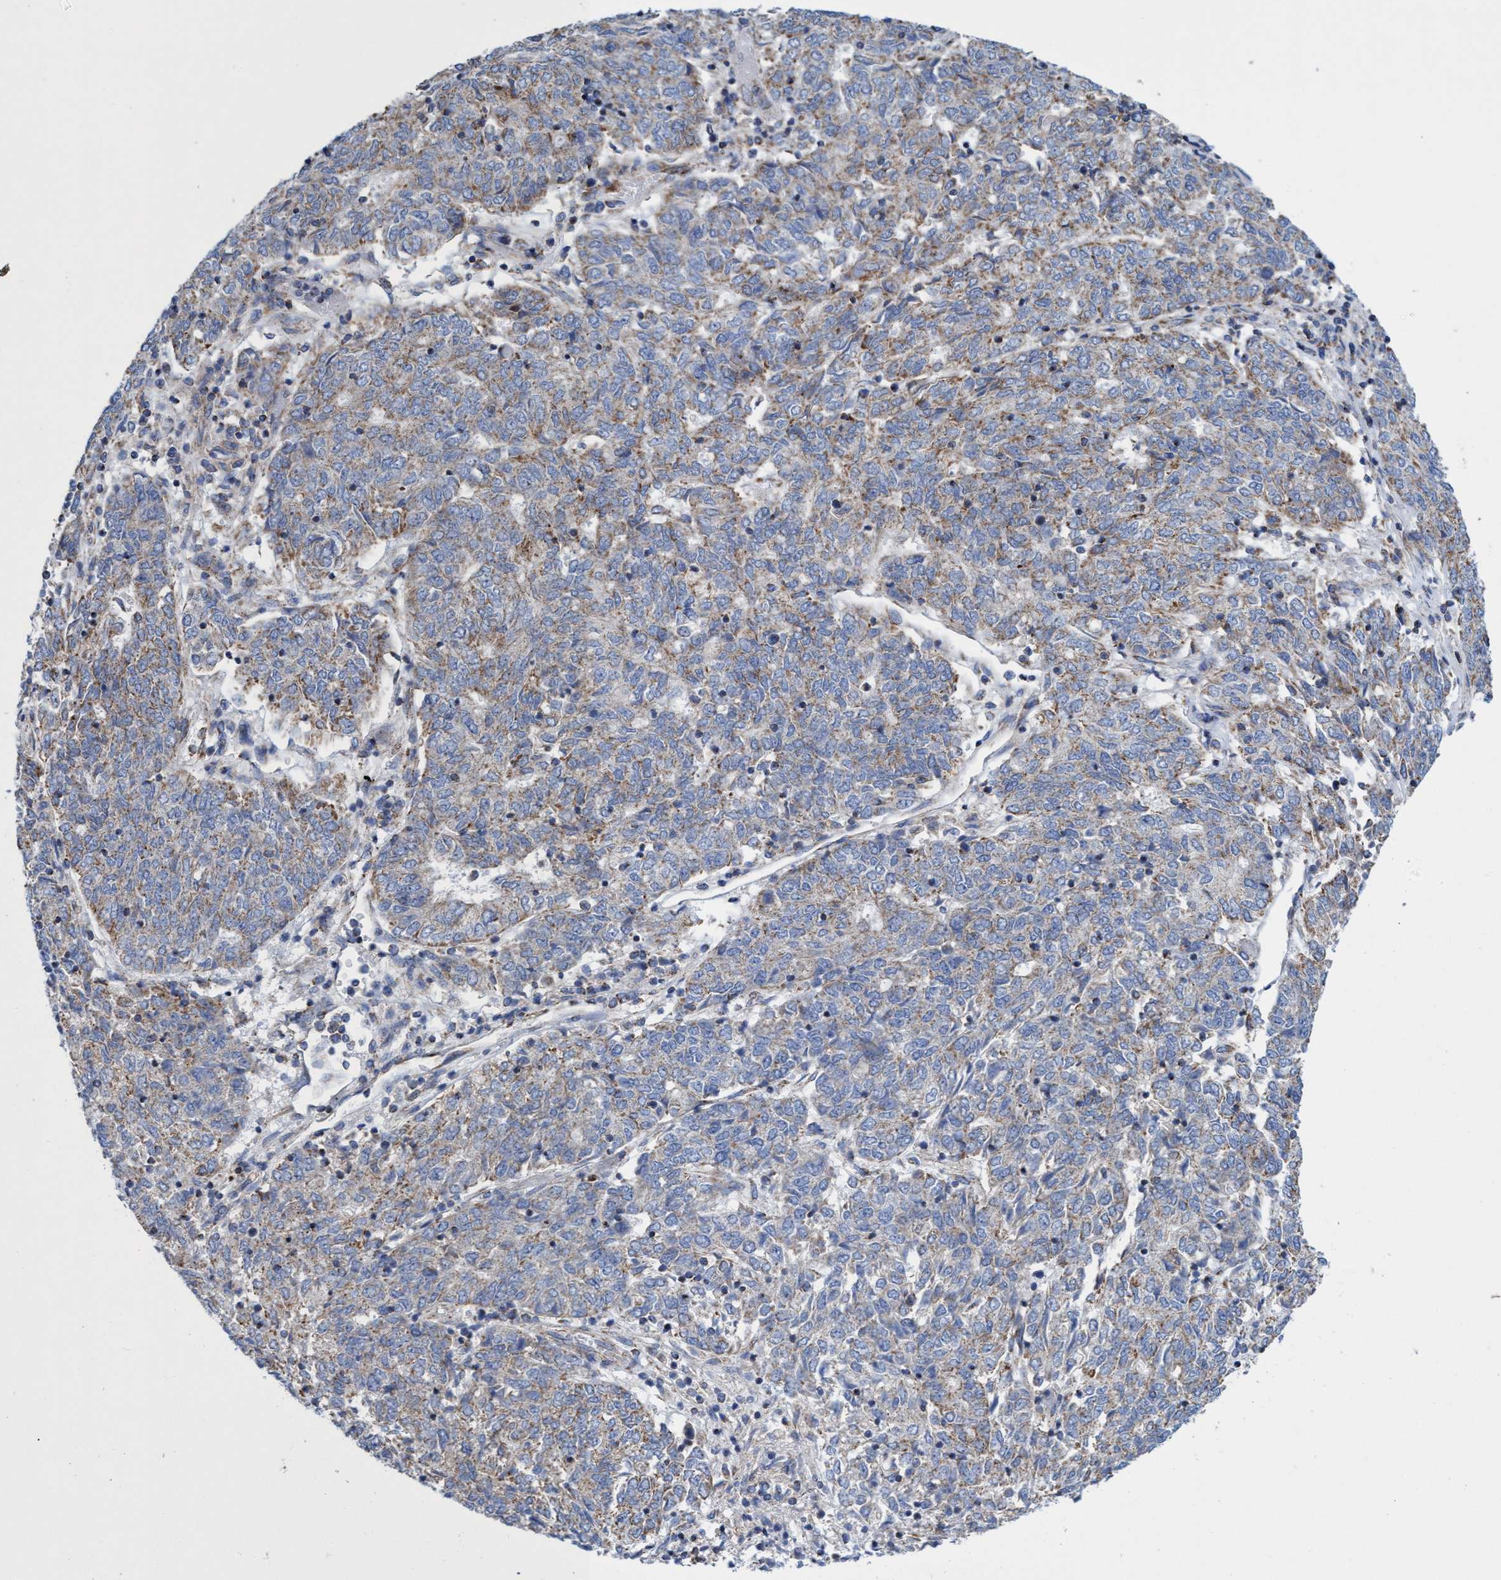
{"staining": {"intensity": "weak", "quantity": ">75%", "location": "cytoplasmic/membranous"}, "tissue": "endometrial cancer", "cell_type": "Tumor cells", "image_type": "cancer", "snomed": [{"axis": "morphology", "description": "Adenocarcinoma, NOS"}, {"axis": "topography", "description": "Endometrium"}], "caption": "Immunohistochemistry of endometrial cancer exhibits low levels of weak cytoplasmic/membranous positivity in approximately >75% of tumor cells.", "gene": "ZNF750", "patient": {"sex": "female", "age": 80}}